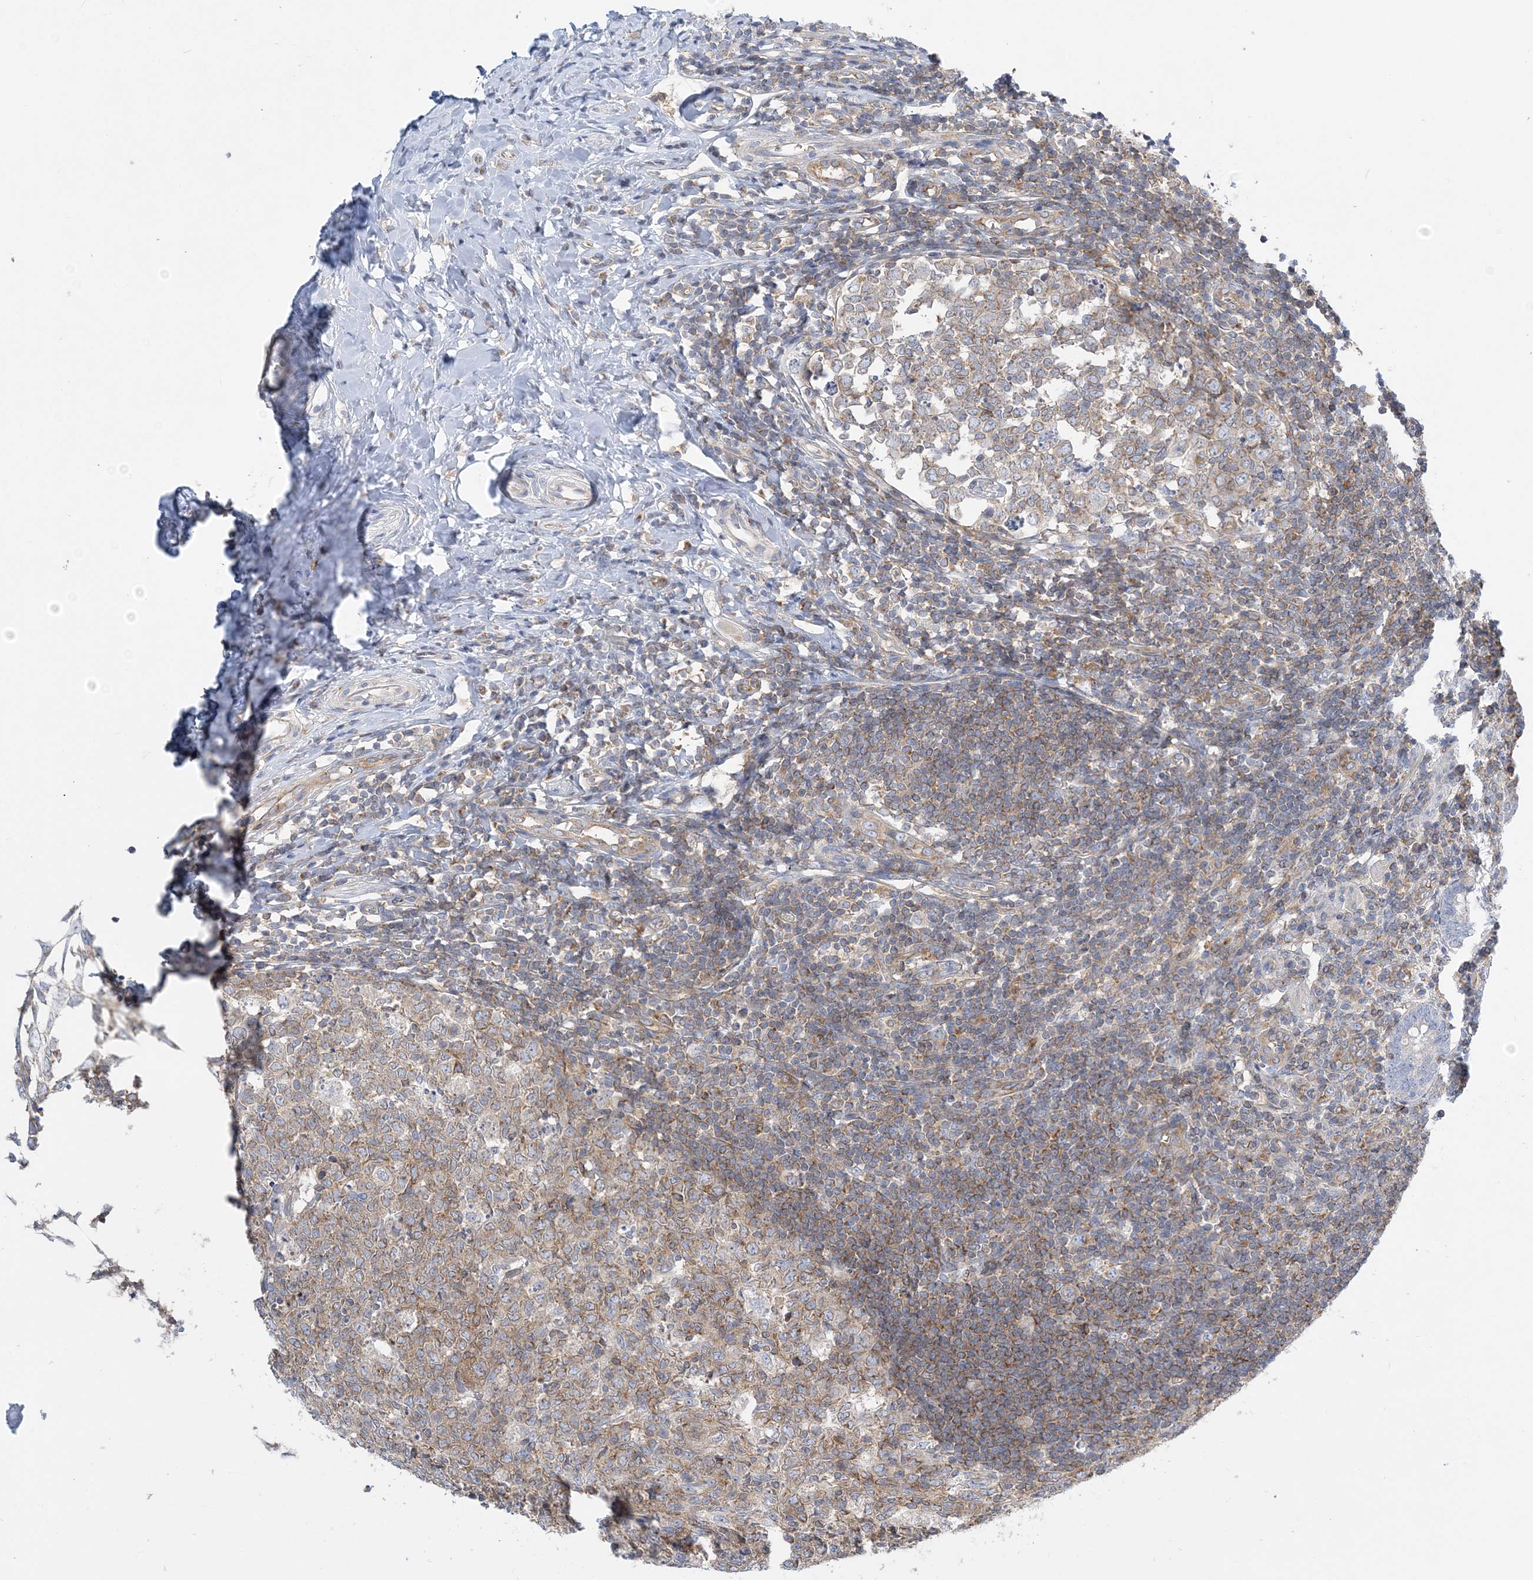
{"staining": {"intensity": "weak", "quantity": "25%-75%", "location": "cytoplasmic/membranous"}, "tissue": "appendix", "cell_type": "Glandular cells", "image_type": "normal", "snomed": [{"axis": "morphology", "description": "Normal tissue, NOS"}, {"axis": "topography", "description": "Appendix"}], "caption": "Normal appendix exhibits weak cytoplasmic/membranous expression in approximately 25%-75% of glandular cells Ihc stains the protein in brown and the nuclei are stained blue..", "gene": "FAM114A2", "patient": {"sex": "male", "age": 14}}